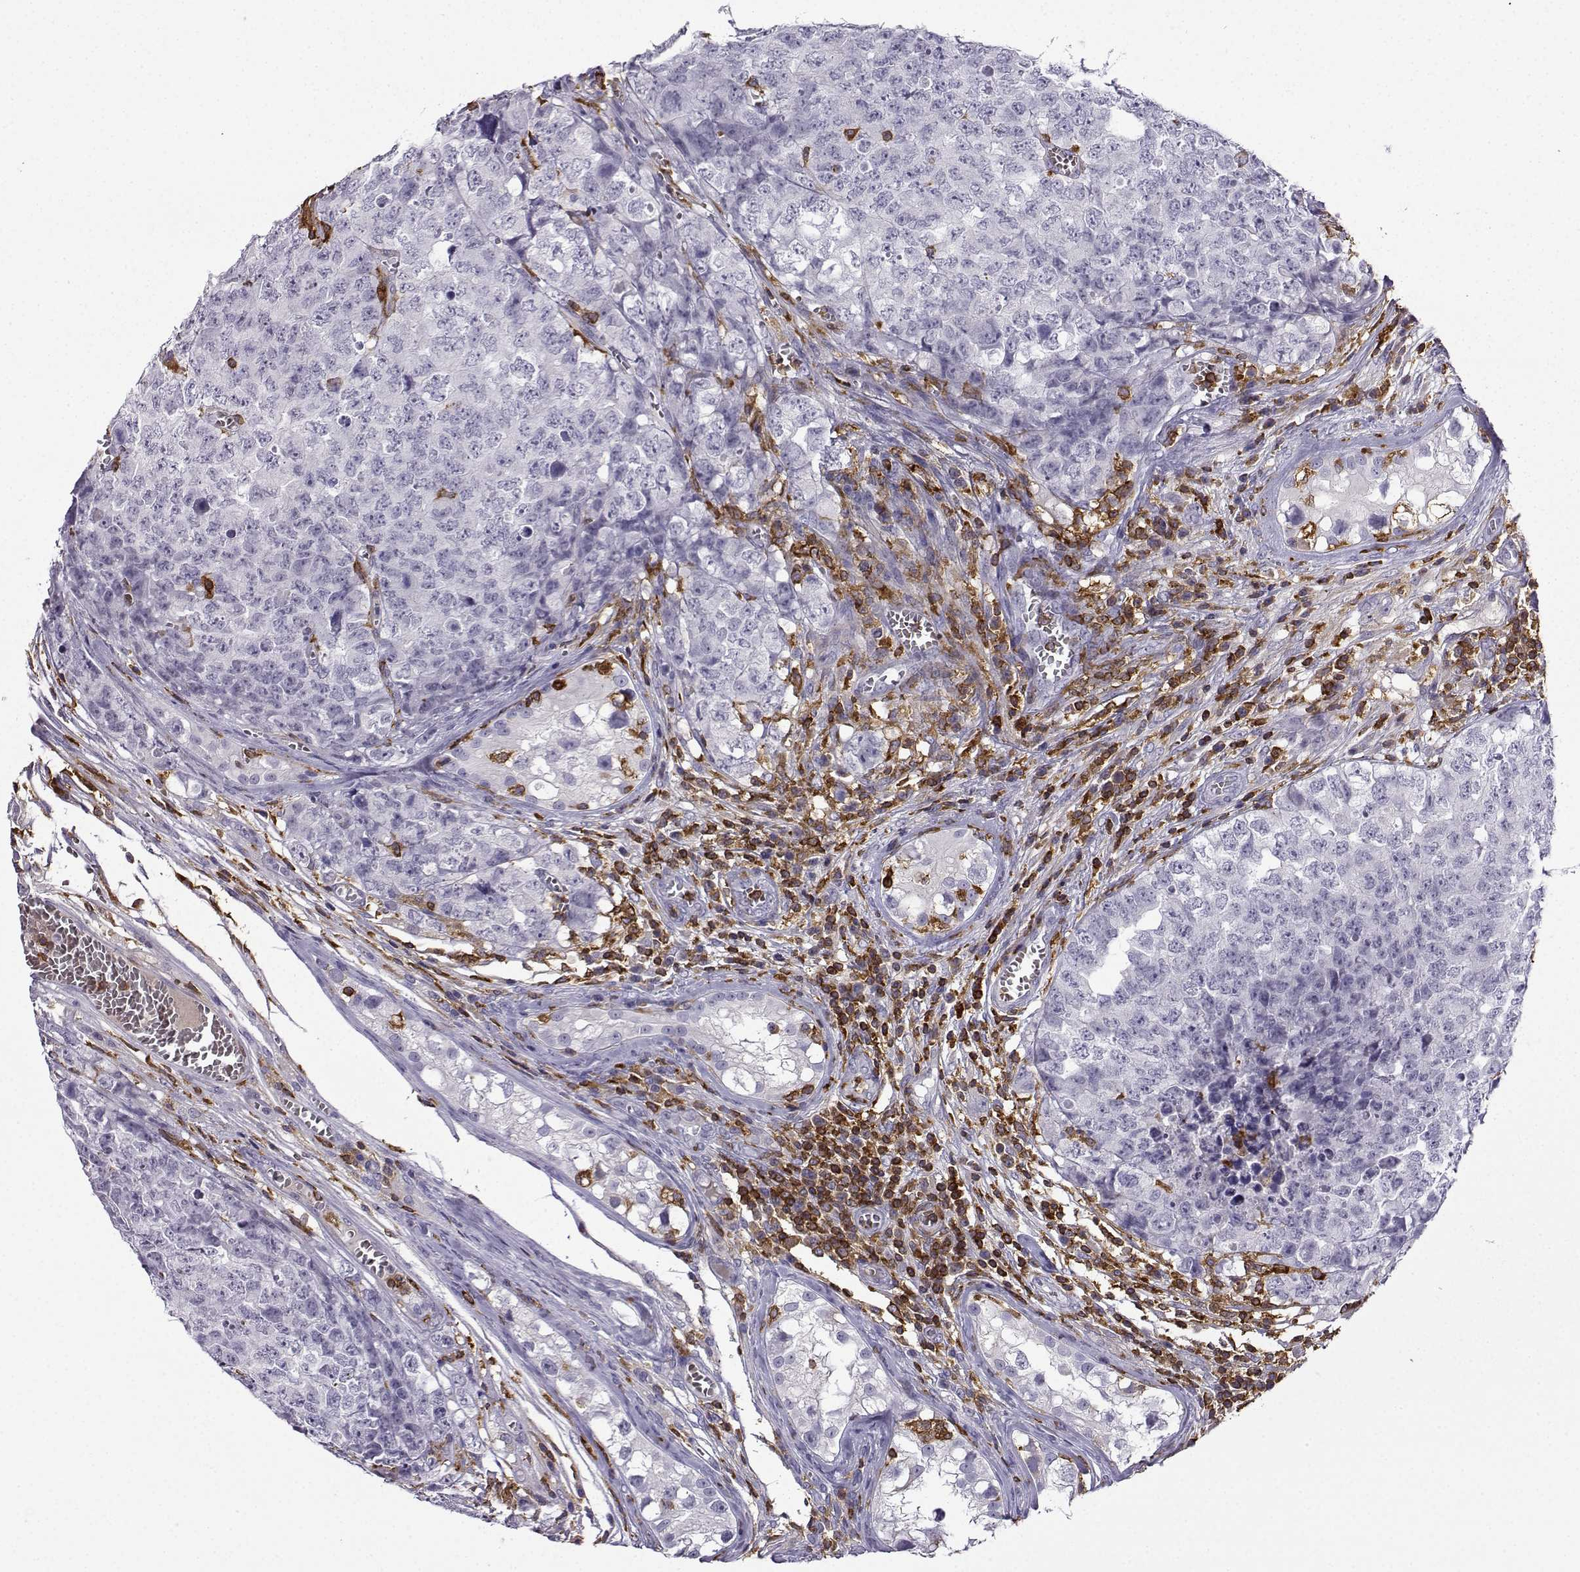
{"staining": {"intensity": "negative", "quantity": "none", "location": "none"}, "tissue": "testis cancer", "cell_type": "Tumor cells", "image_type": "cancer", "snomed": [{"axis": "morphology", "description": "Carcinoma, Embryonal, NOS"}, {"axis": "topography", "description": "Testis"}], "caption": "This is an immunohistochemistry micrograph of embryonal carcinoma (testis). There is no positivity in tumor cells.", "gene": "DOCK10", "patient": {"sex": "male", "age": 23}}